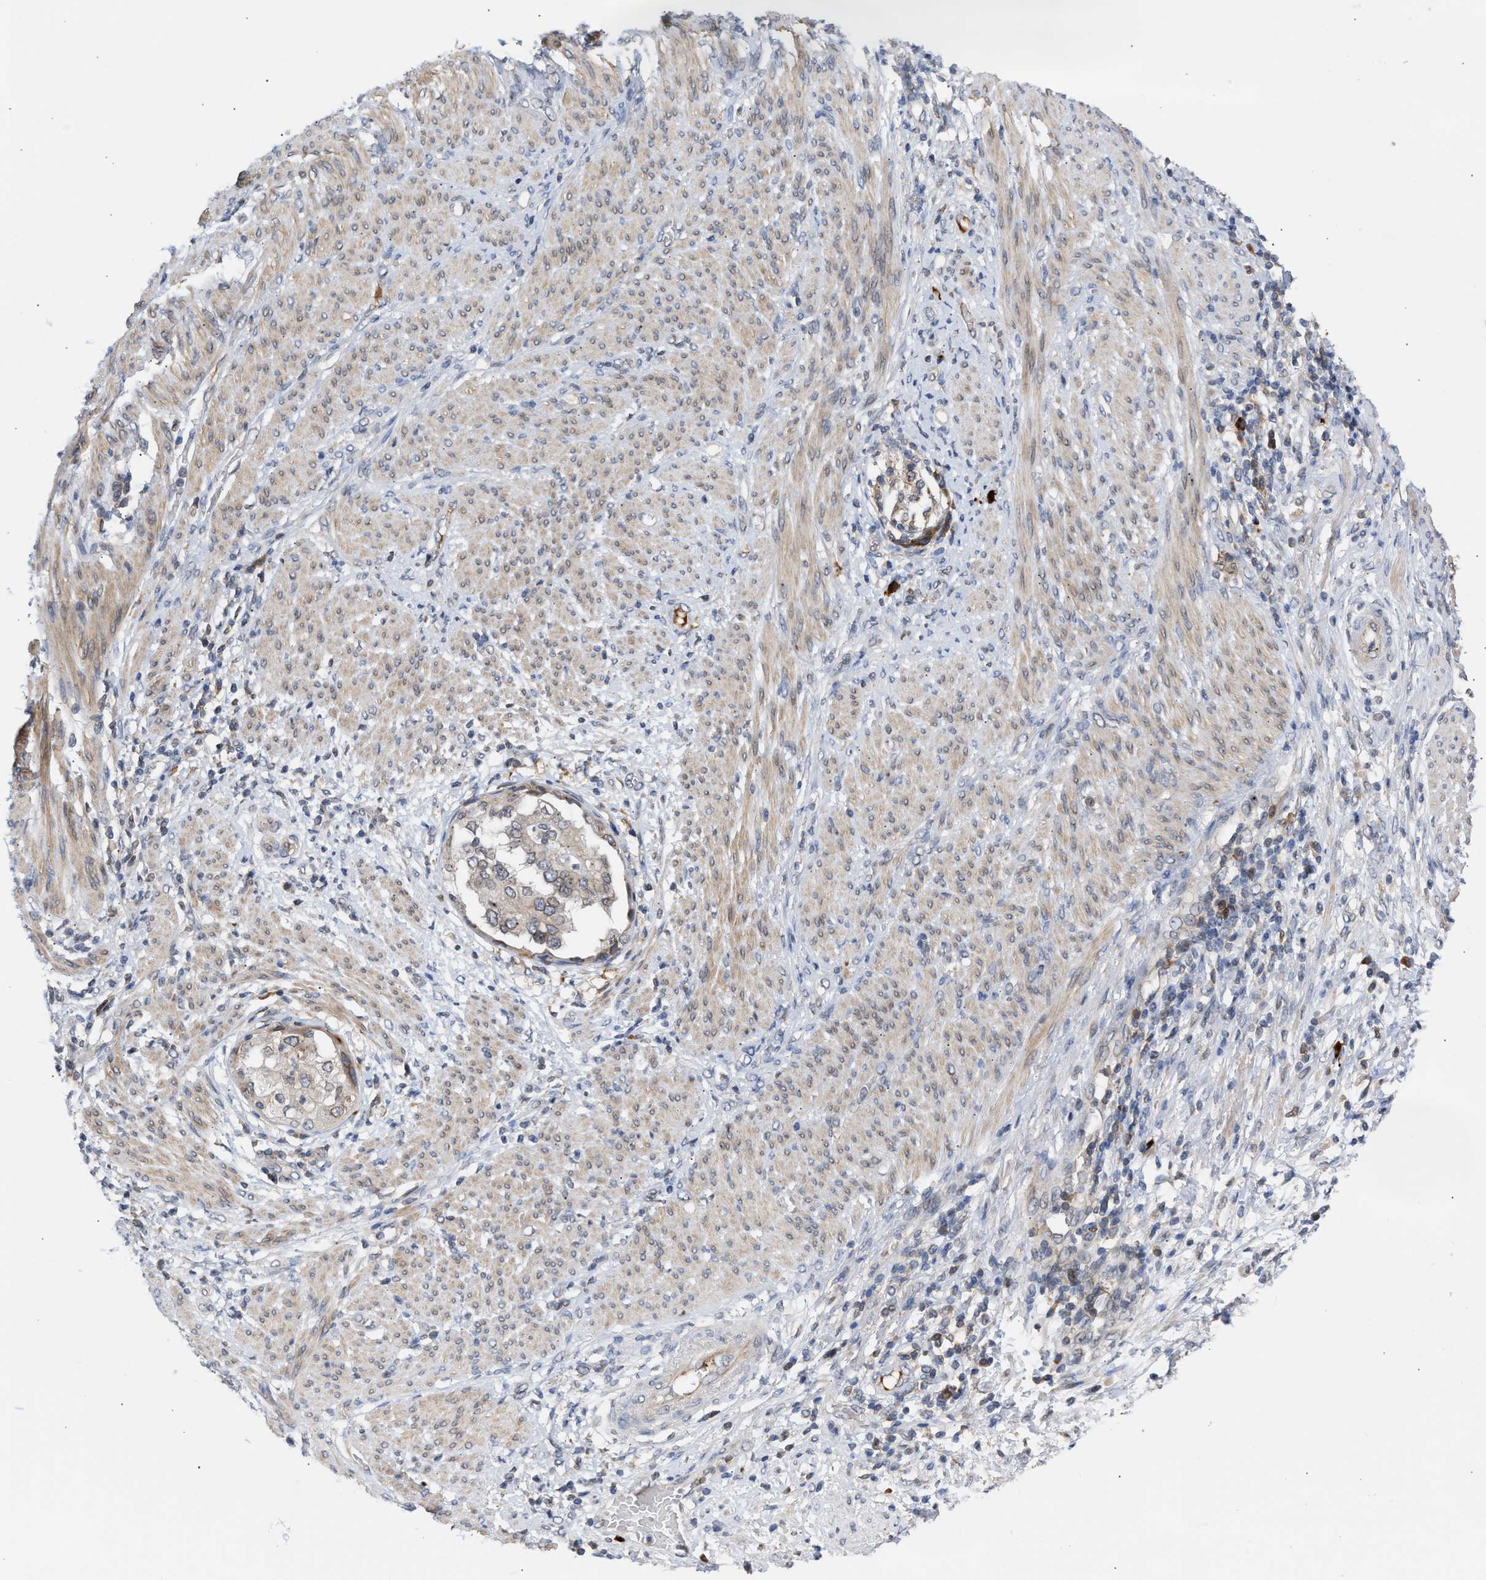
{"staining": {"intensity": "negative", "quantity": "none", "location": "none"}, "tissue": "endometrial cancer", "cell_type": "Tumor cells", "image_type": "cancer", "snomed": [{"axis": "morphology", "description": "Adenocarcinoma, NOS"}, {"axis": "topography", "description": "Endometrium"}], "caption": "Immunohistochemistry of endometrial cancer (adenocarcinoma) shows no expression in tumor cells. (Immunohistochemistry (ihc), brightfield microscopy, high magnification).", "gene": "NUP62", "patient": {"sex": "female", "age": 85}}